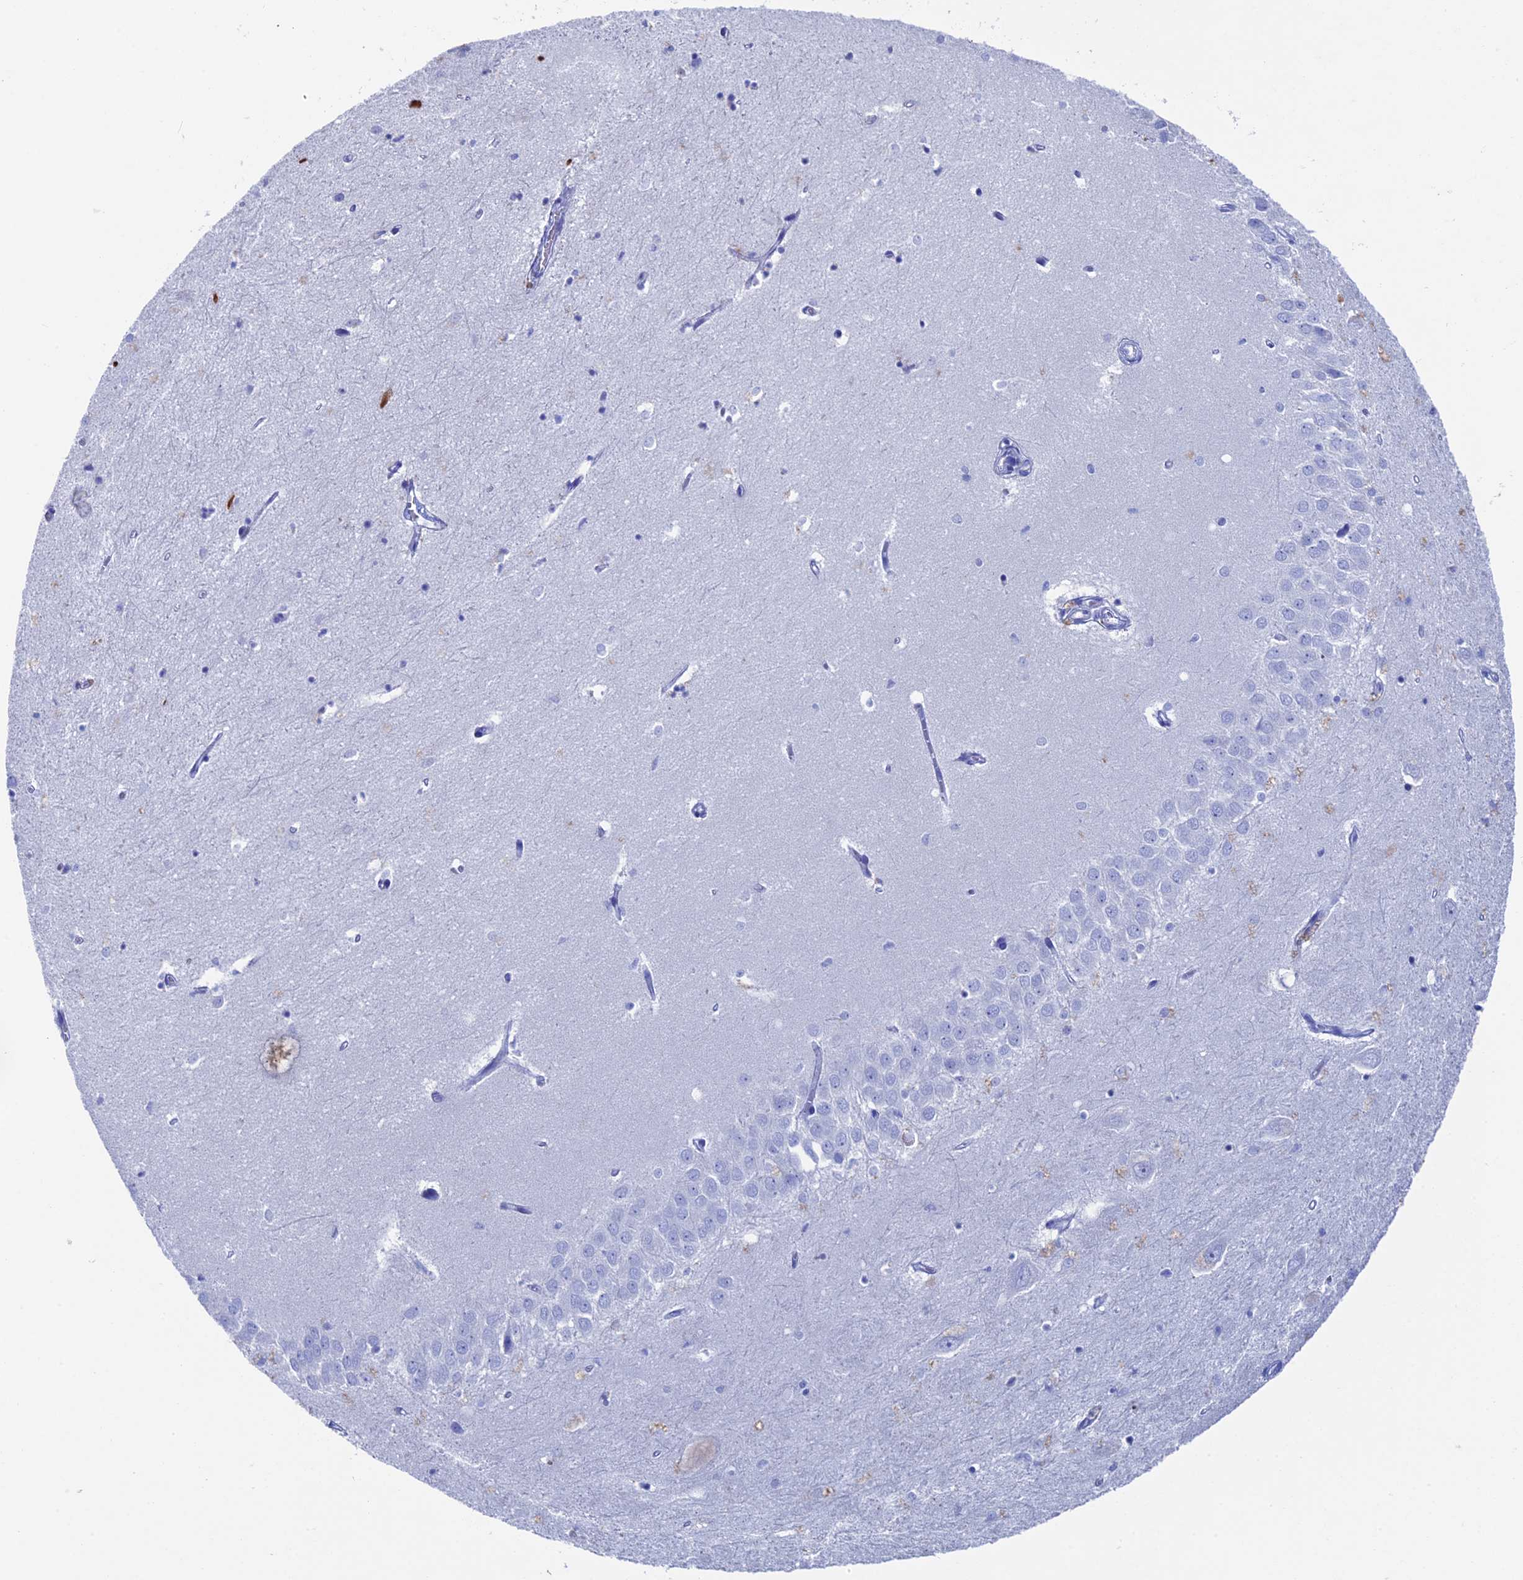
{"staining": {"intensity": "negative", "quantity": "none", "location": "none"}, "tissue": "hippocampus", "cell_type": "Glial cells", "image_type": "normal", "snomed": [{"axis": "morphology", "description": "Normal tissue, NOS"}, {"axis": "topography", "description": "Hippocampus"}], "caption": "Glial cells are negative for protein expression in normal human hippocampus. (DAB immunohistochemistry, high magnification).", "gene": "UNC119", "patient": {"sex": "female", "age": 64}}